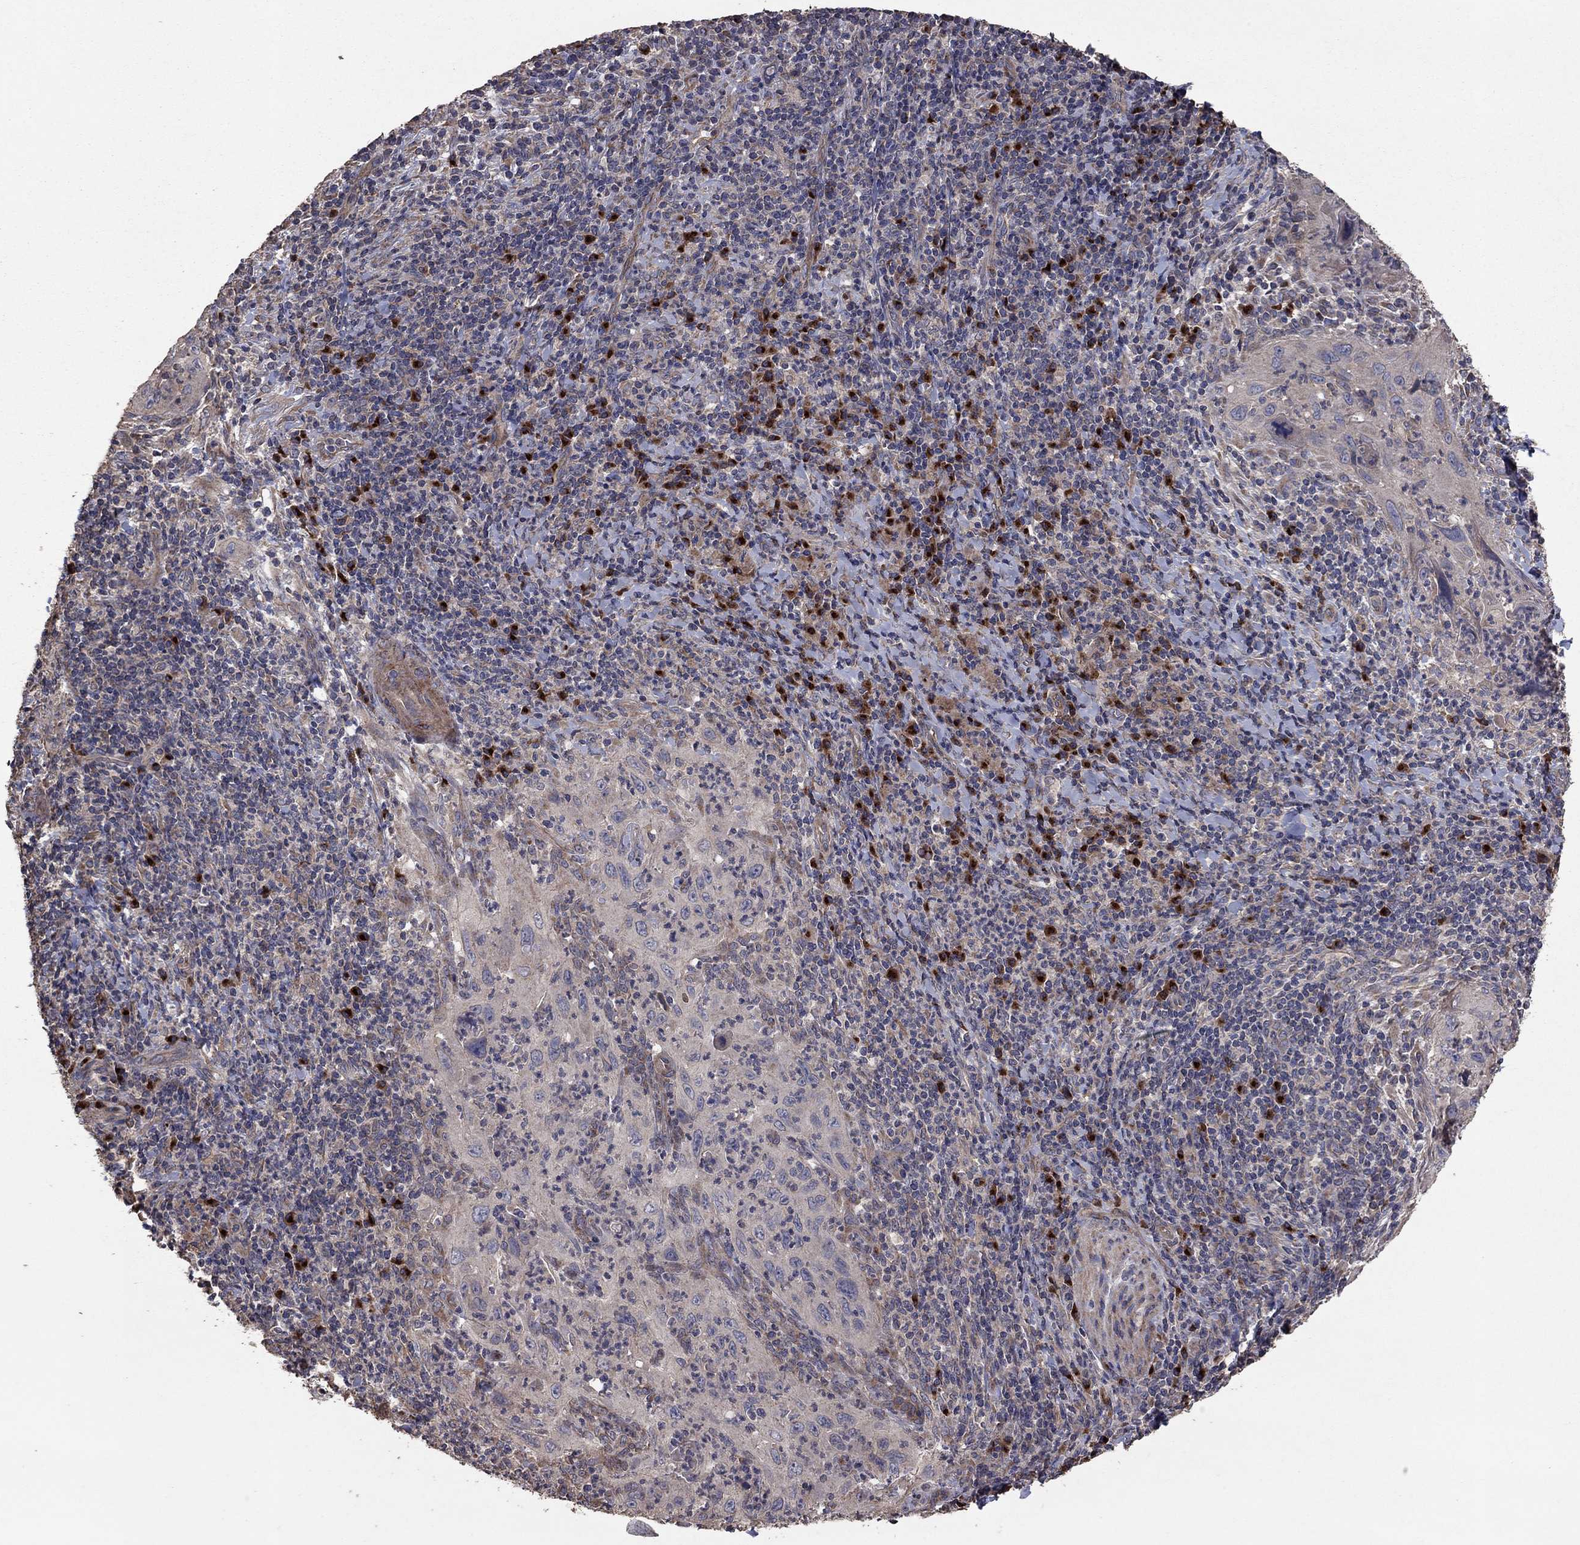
{"staining": {"intensity": "negative", "quantity": "none", "location": "none"}, "tissue": "cervical cancer", "cell_type": "Tumor cells", "image_type": "cancer", "snomed": [{"axis": "morphology", "description": "Squamous cell carcinoma, NOS"}, {"axis": "topography", "description": "Cervix"}], "caption": "DAB (3,3'-diaminobenzidine) immunohistochemical staining of squamous cell carcinoma (cervical) demonstrates no significant expression in tumor cells.", "gene": "FLT4", "patient": {"sex": "female", "age": 26}}